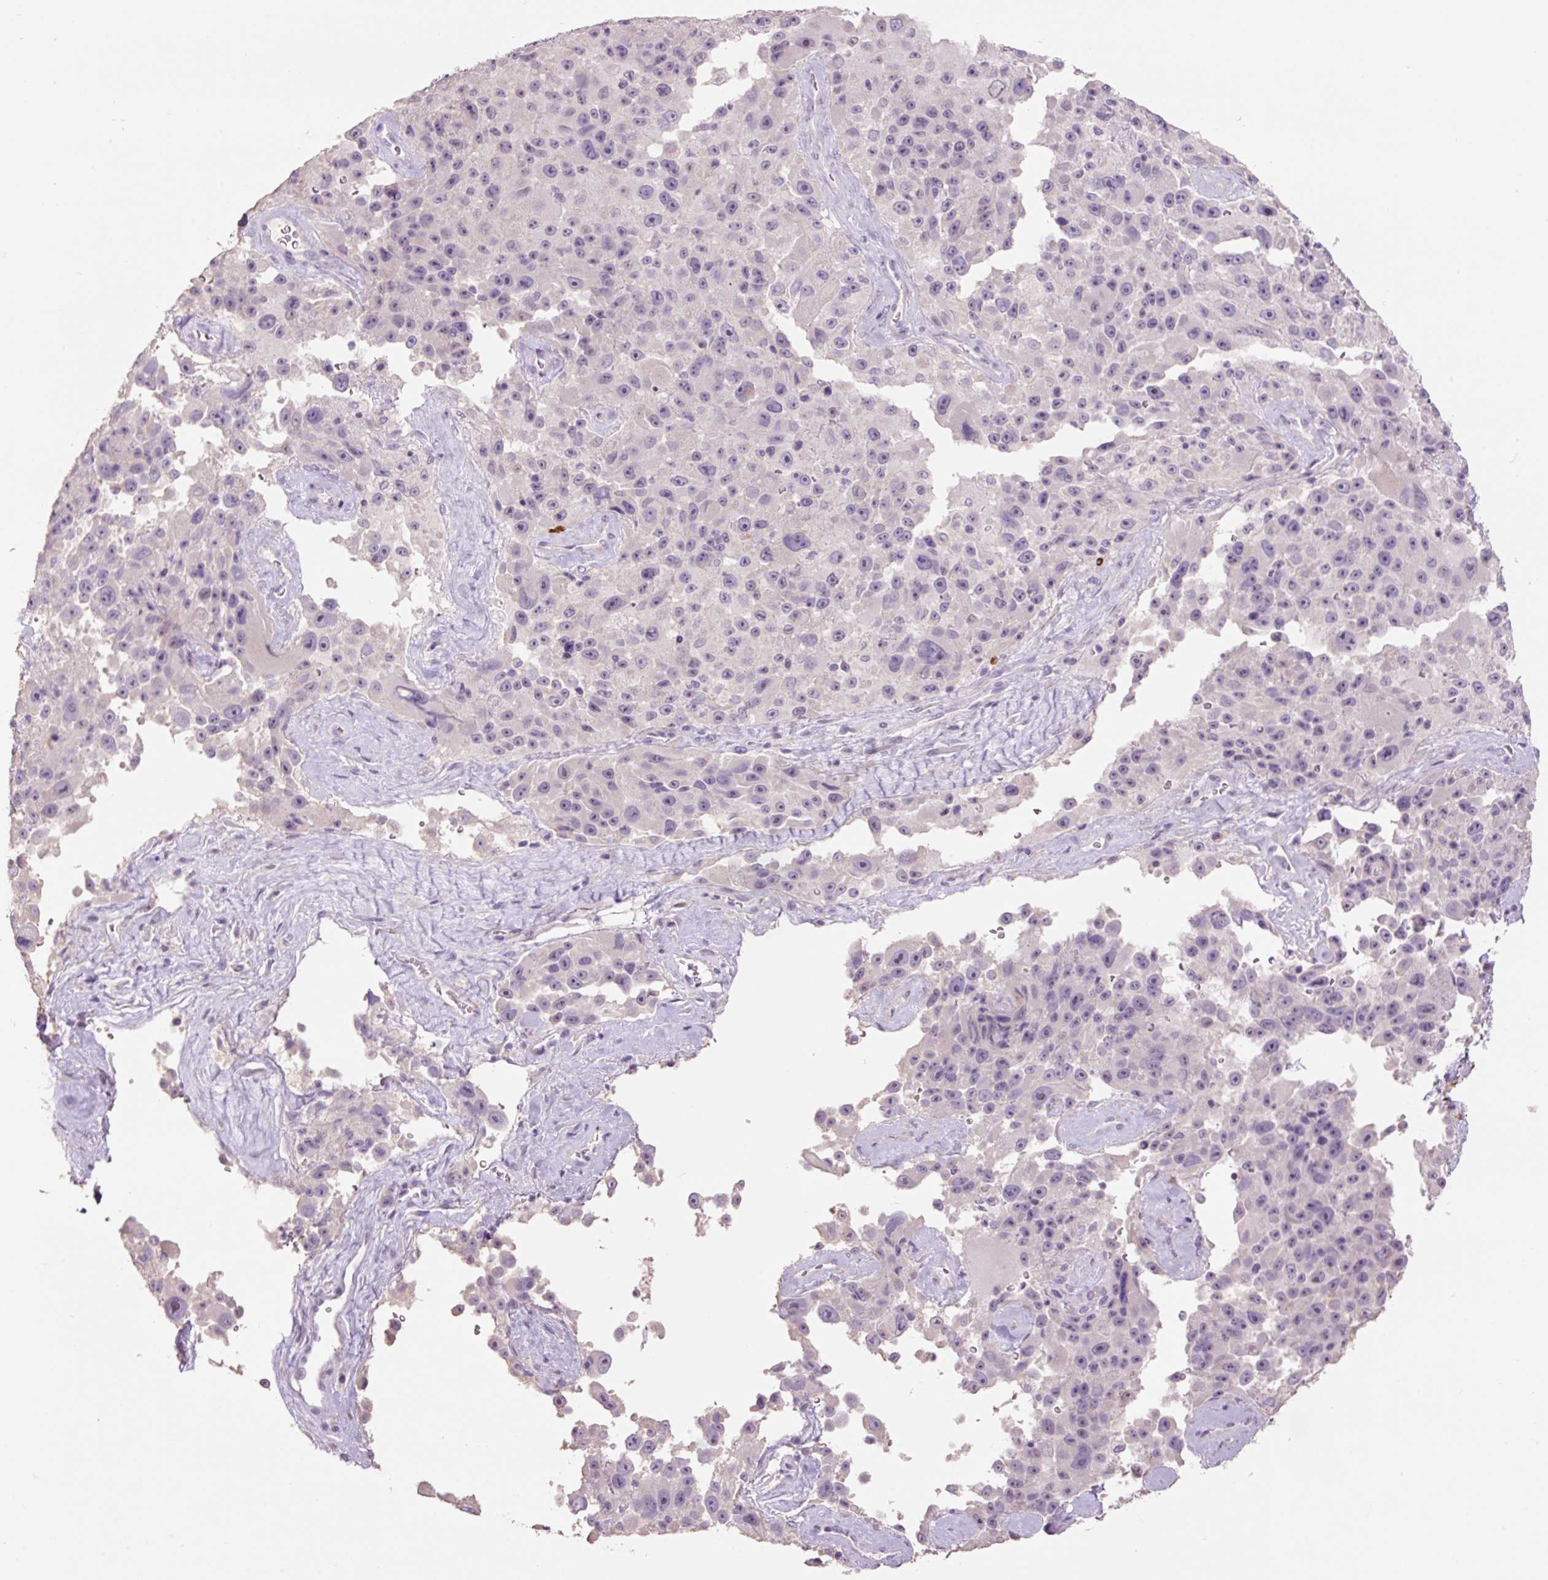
{"staining": {"intensity": "negative", "quantity": "none", "location": "none"}, "tissue": "melanoma", "cell_type": "Tumor cells", "image_type": "cancer", "snomed": [{"axis": "morphology", "description": "Malignant melanoma, Metastatic site"}, {"axis": "topography", "description": "Lymph node"}], "caption": "The image displays no staining of tumor cells in melanoma.", "gene": "HAX1", "patient": {"sex": "male", "age": 62}}